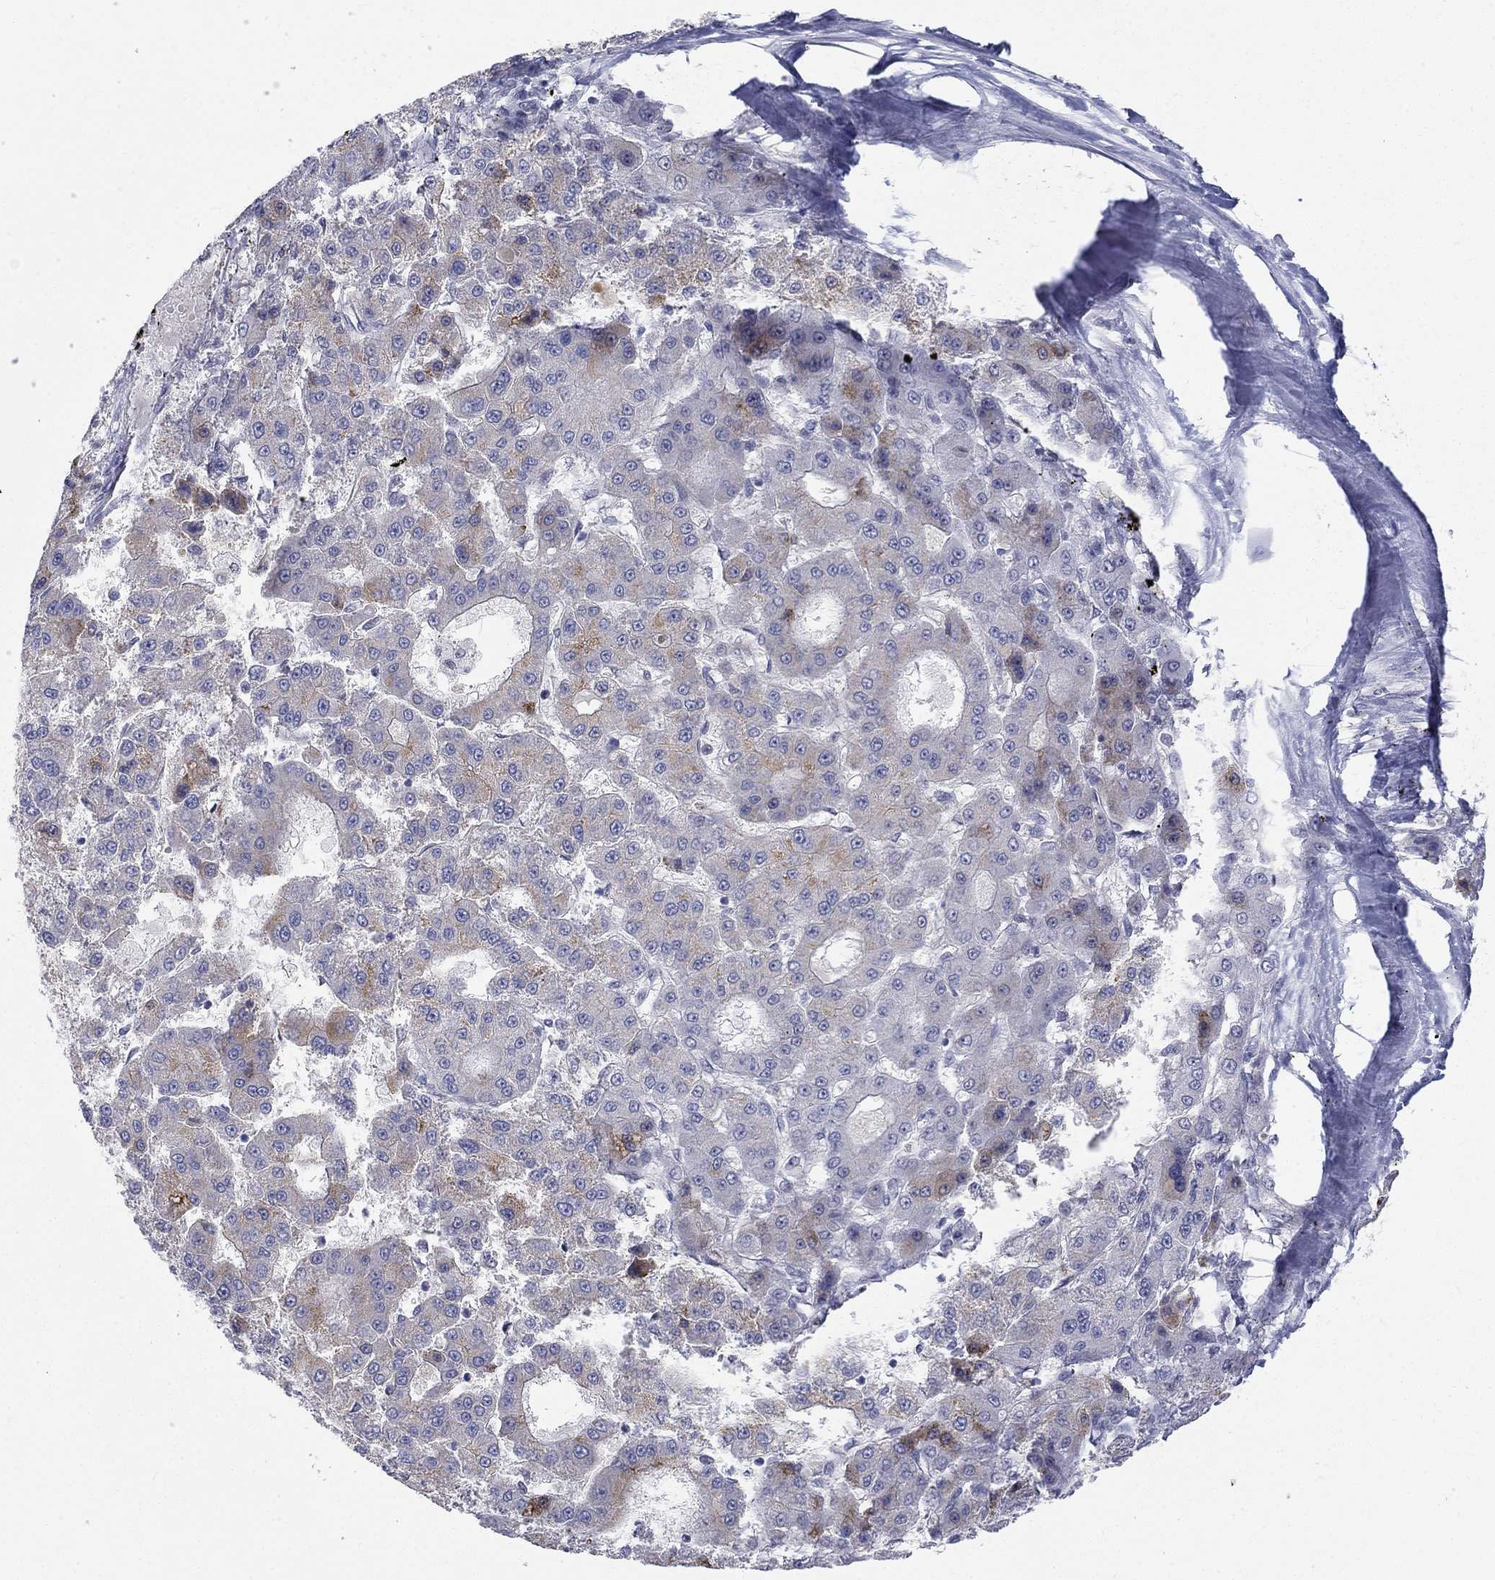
{"staining": {"intensity": "weak", "quantity": "25%-75%", "location": "cytoplasmic/membranous"}, "tissue": "liver cancer", "cell_type": "Tumor cells", "image_type": "cancer", "snomed": [{"axis": "morphology", "description": "Carcinoma, Hepatocellular, NOS"}, {"axis": "topography", "description": "Liver"}], "caption": "The histopathology image displays immunohistochemical staining of hepatocellular carcinoma (liver). There is weak cytoplasmic/membranous positivity is appreciated in about 25%-75% of tumor cells.", "gene": "EGFLAM", "patient": {"sex": "male", "age": 70}}